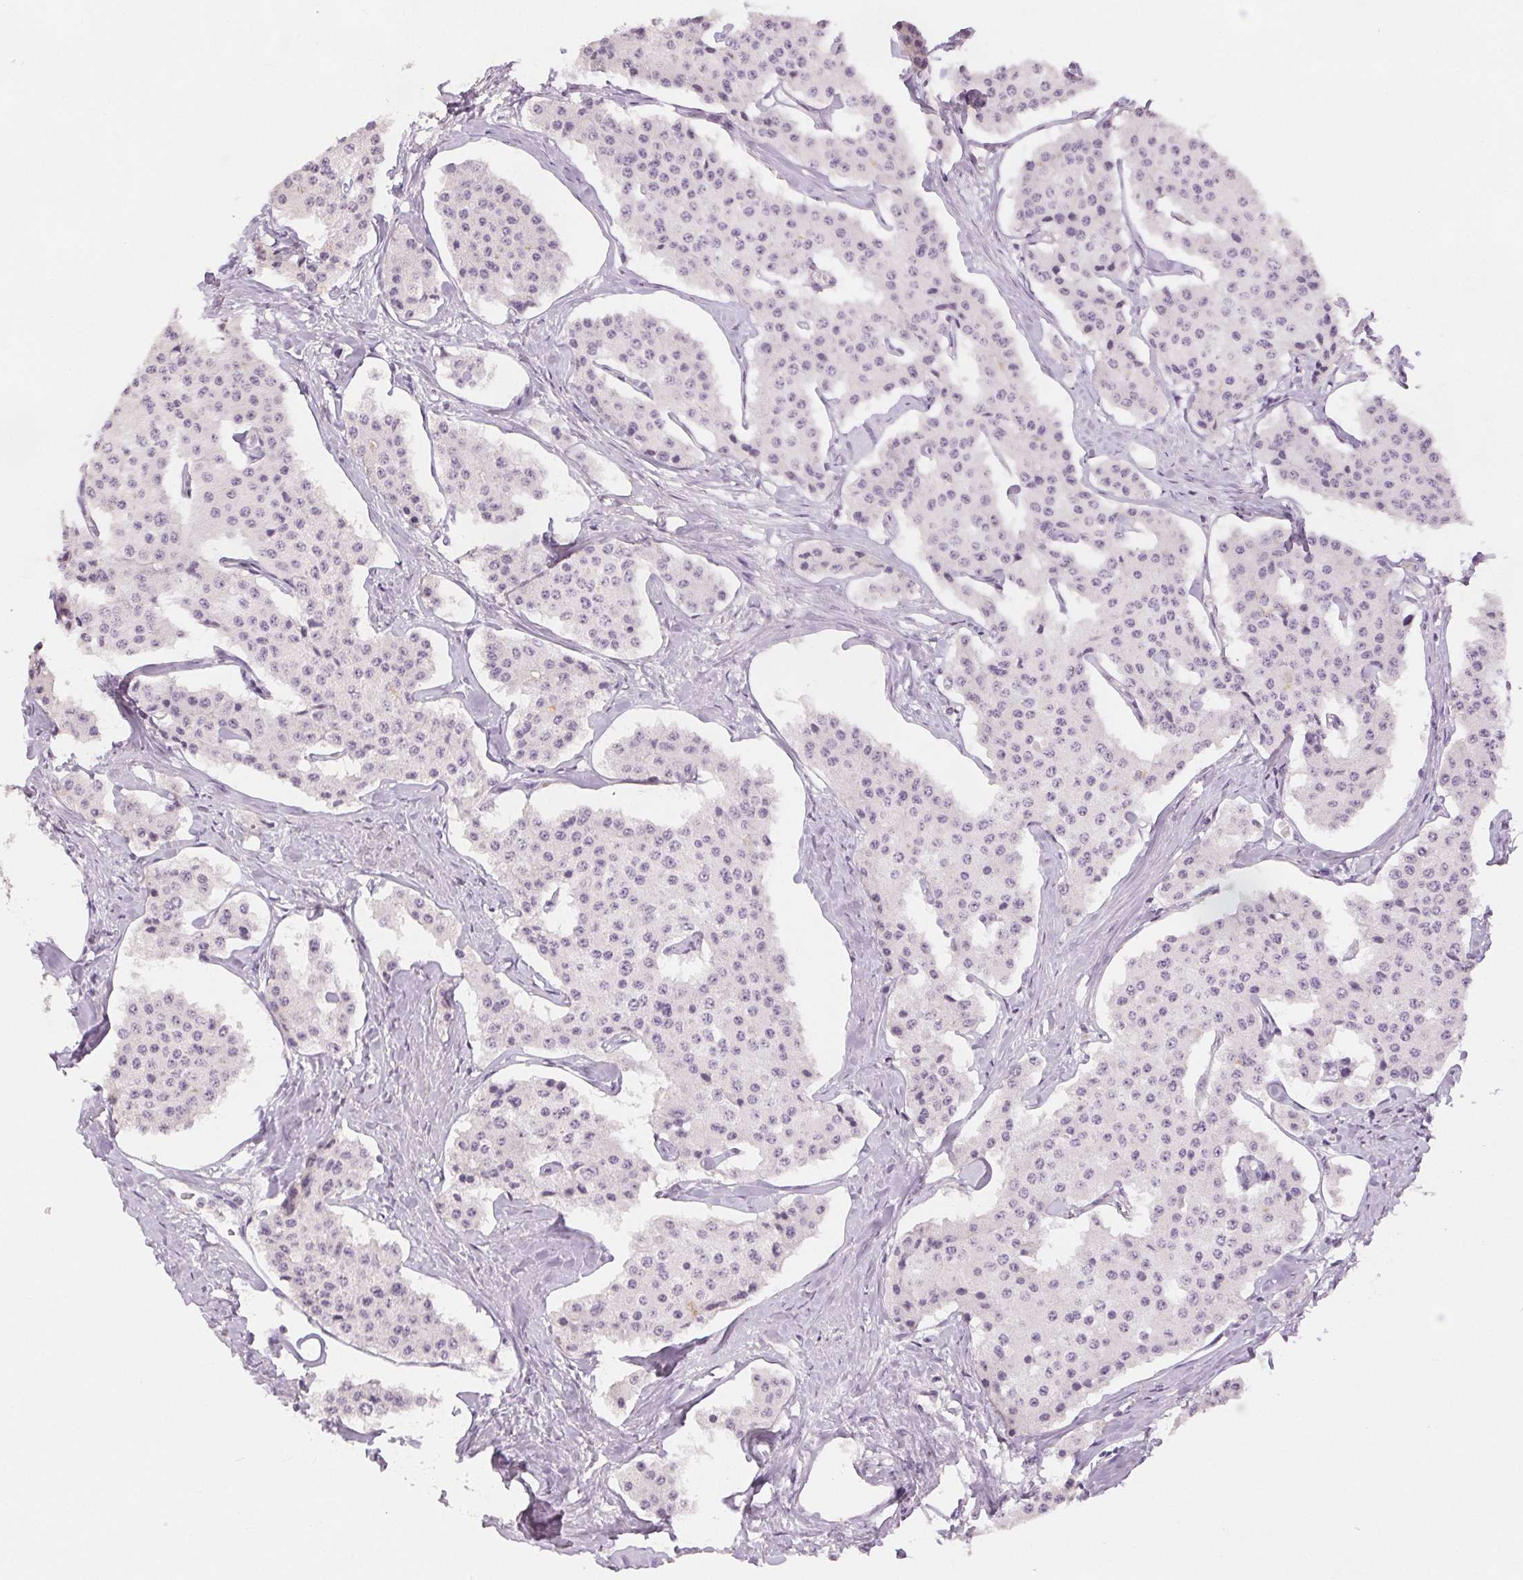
{"staining": {"intensity": "negative", "quantity": "none", "location": "none"}, "tissue": "carcinoid", "cell_type": "Tumor cells", "image_type": "cancer", "snomed": [{"axis": "morphology", "description": "Carcinoid, malignant, NOS"}, {"axis": "topography", "description": "Small intestine"}], "caption": "The immunohistochemistry photomicrograph has no significant expression in tumor cells of carcinoid tissue.", "gene": "SLC27A5", "patient": {"sex": "female", "age": 65}}